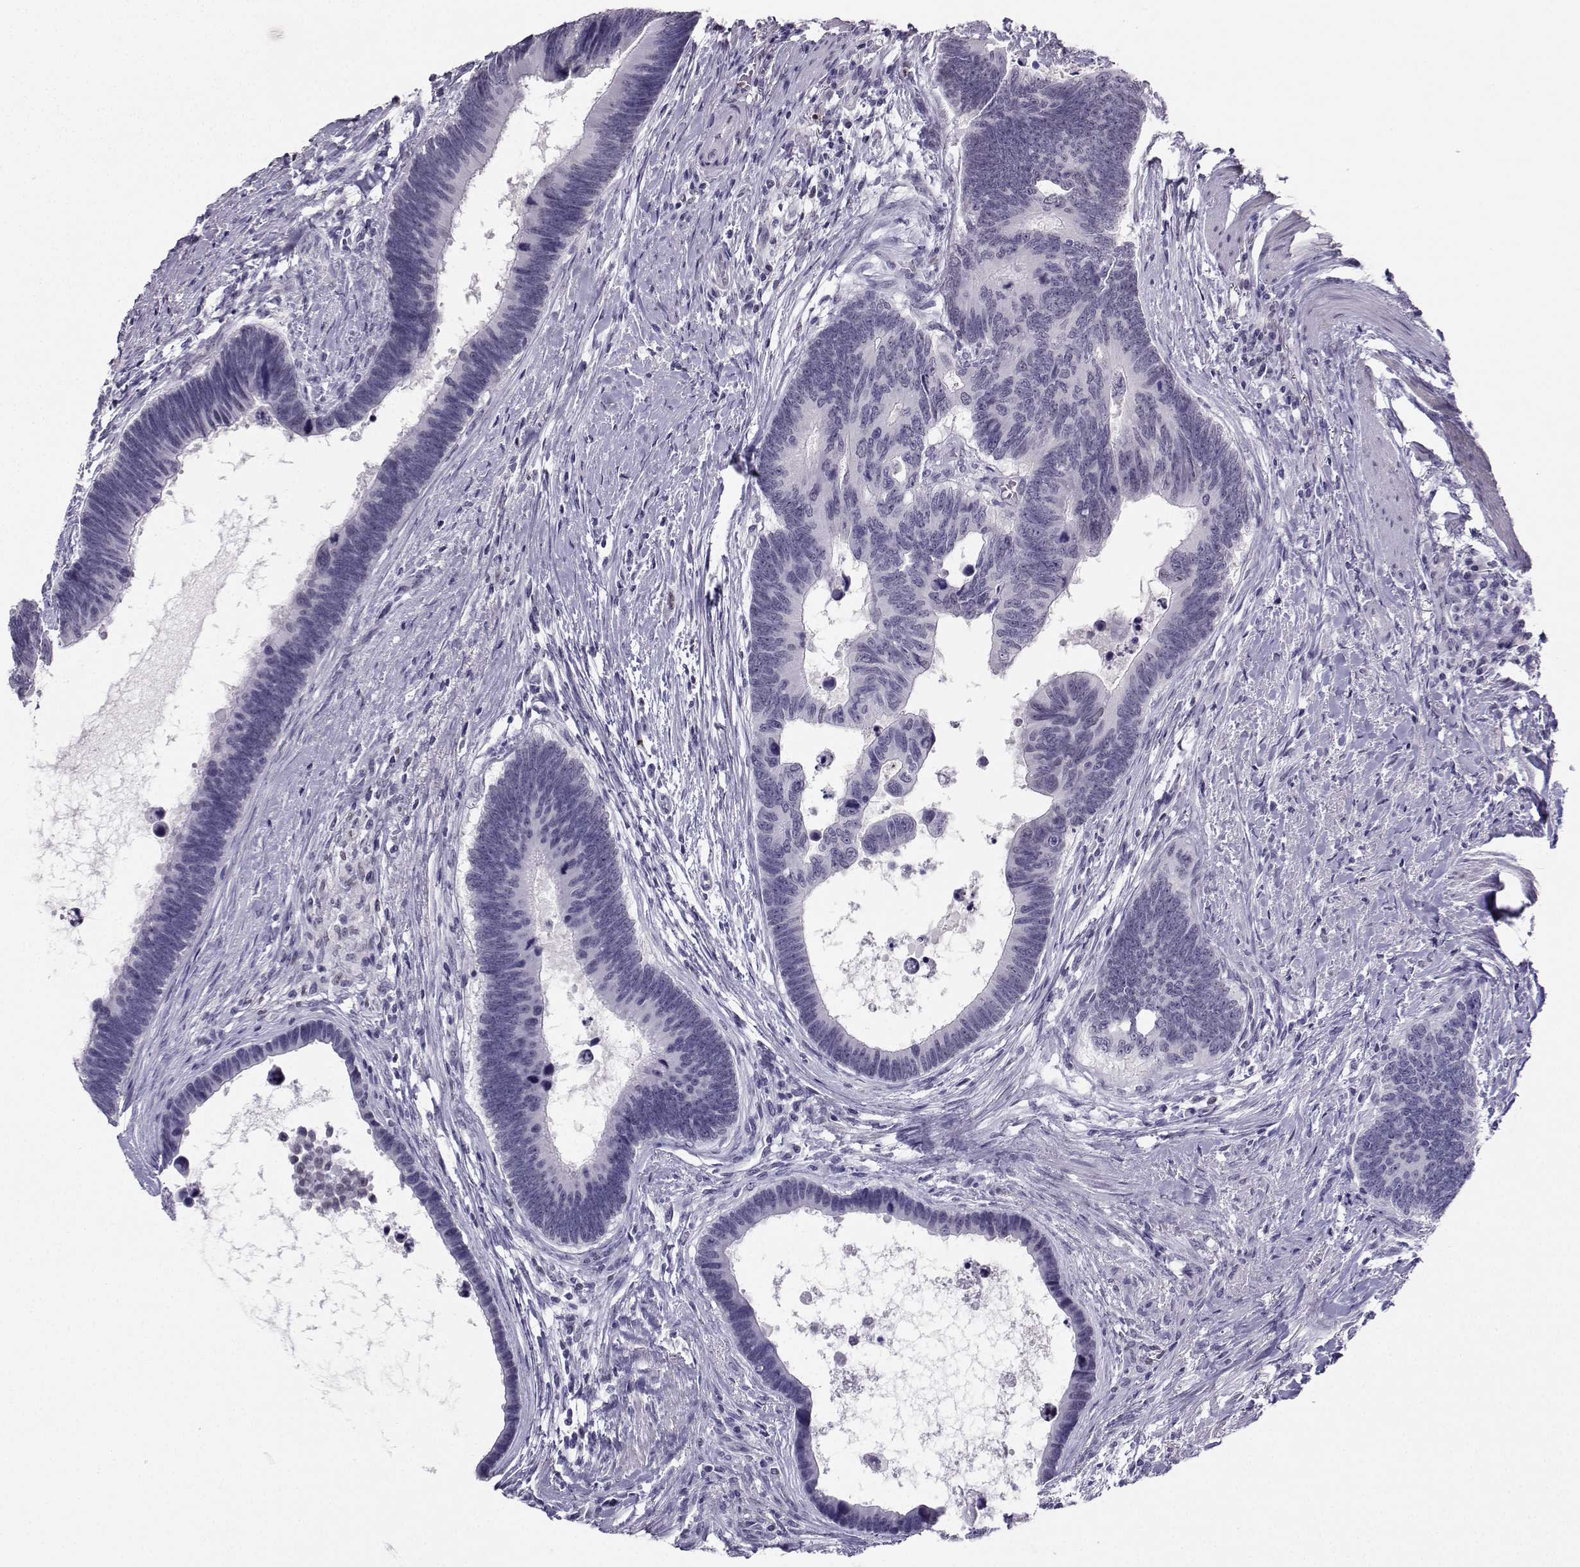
{"staining": {"intensity": "negative", "quantity": "none", "location": "none"}, "tissue": "colorectal cancer", "cell_type": "Tumor cells", "image_type": "cancer", "snomed": [{"axis": "morphology", "description": "Adenocarcinoma, NOS"}, {"axis": "topography", "description": "Colon"}], "caption": "High power microscopy micrograph of an immunohistochemistry image of colorectal cancer (adenocarcinoma), revealing no significant expression in tumor cells.", "gene": "TEDC2", "patient": {"sex": "female", "age": 77}}